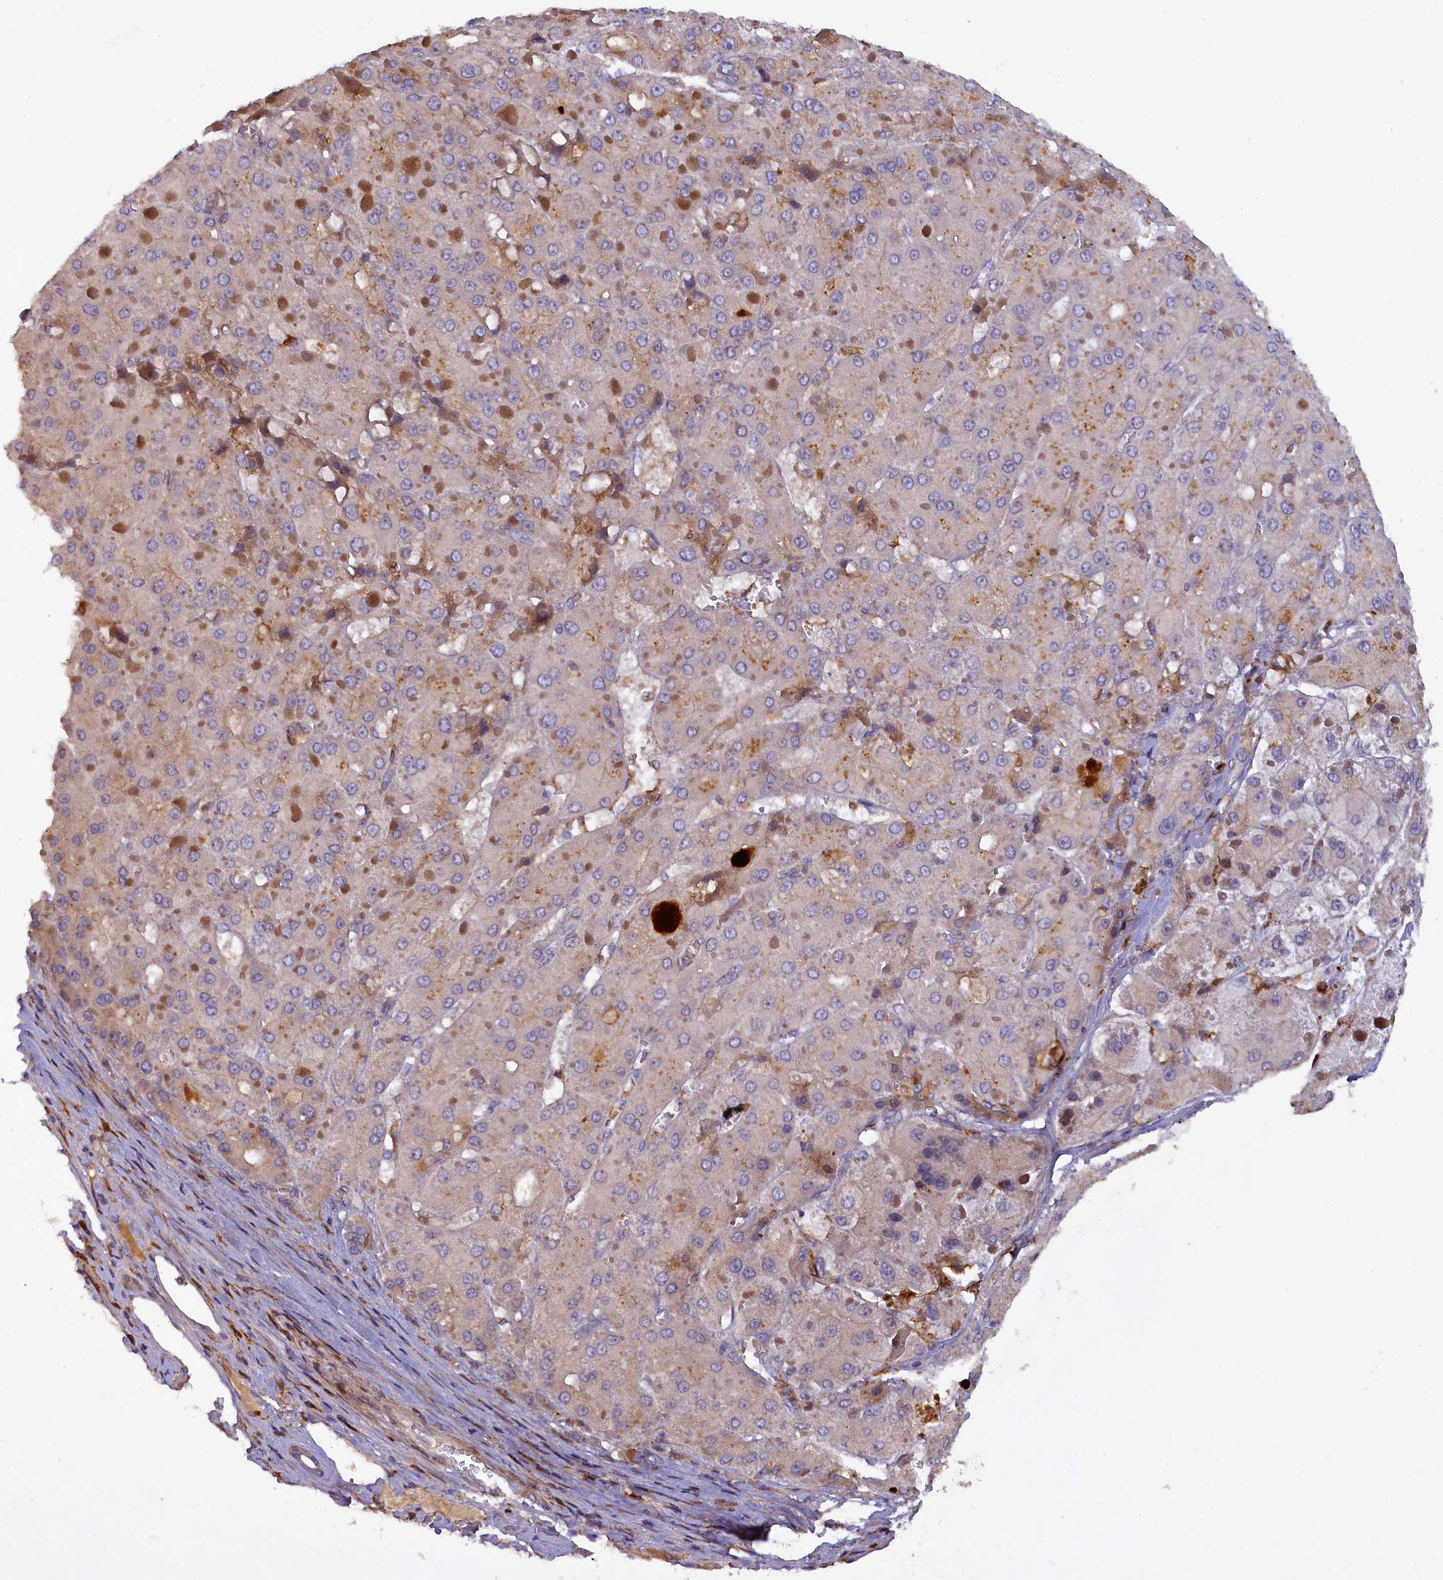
{"staining": {"intensity": "negative", "quantity": "none", "location": "none"}, "tissue": "liver cancer", "cell_type": "Tumor cells", "image_type": "cancer", "snomed": [{"axis": "morphology", "description": "Carcinoma, Hepatocellular, NOS"}, {"axis": "topography", "description": "Liver"}], "caption": "Protein analysis of hepatocellular carcinoma (liver) shows no significant positivity in tumor cells.", "gene": "FERMT1", "patient": {"sex": "female", "age": 73}}